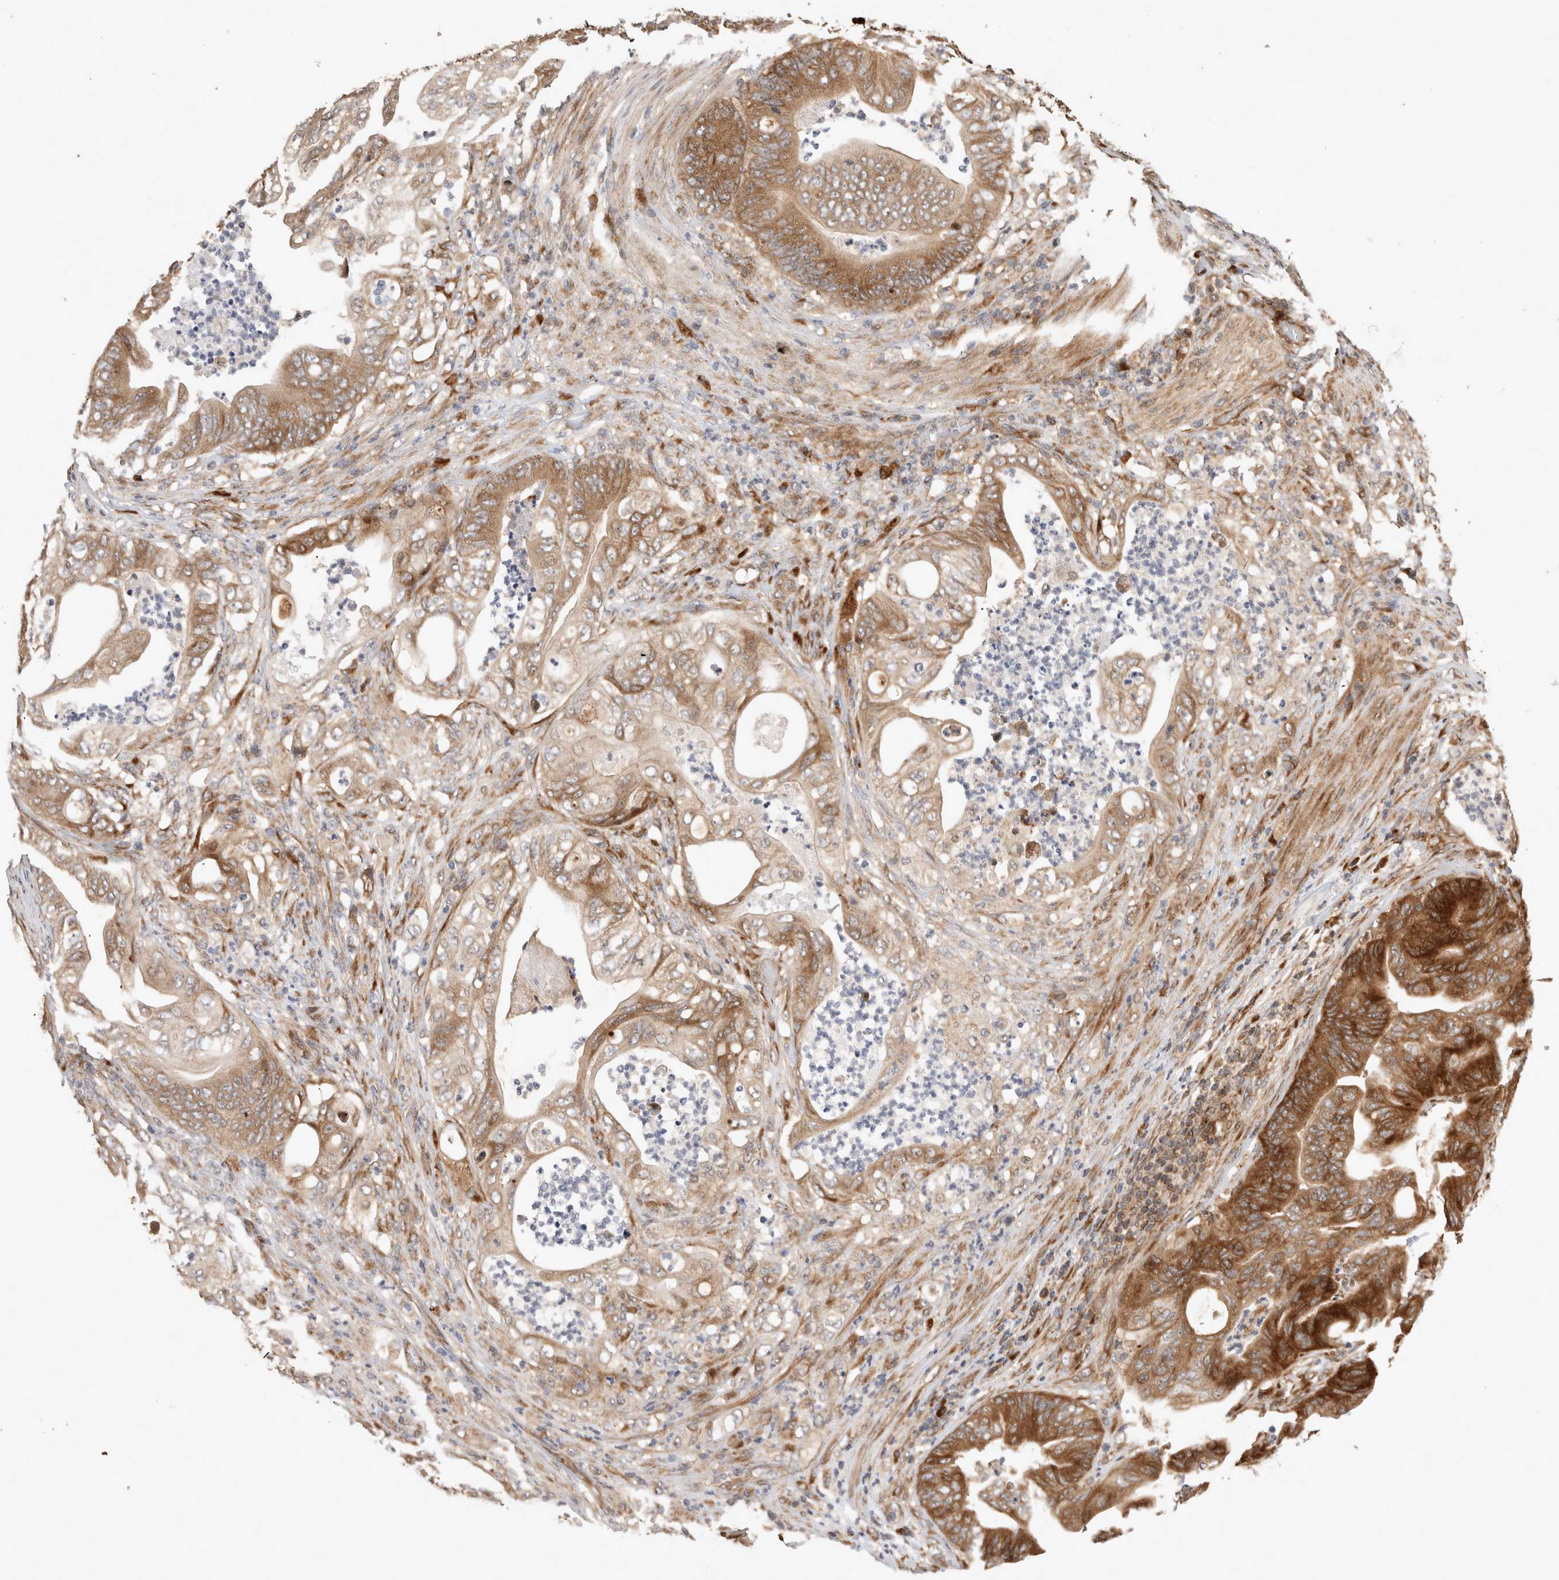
{"staining": {"intensity": "moderate", "quantity": ">75%", "location": "cytoplasmic/membranous"}, "tissue": "stomach cancer", "cell_type": "Tumor cells", "image_type": "cancer", "snomed": [{"axis": "morphology", "description": "Adenocarcinoma, NOS"}, {"axis": "topography", "description": "Stomach"}], "caption": "The micrograph exhibits staining of stomach cancer, revealing moderate cytoplasmic/membranous protein positivity (brown color) within tumor cells. (DAB IHC, brown staining for protein, blue staining for nuclei).", "gene": "PCDHB15", "patient": {"sex": "female", "age": 73}}